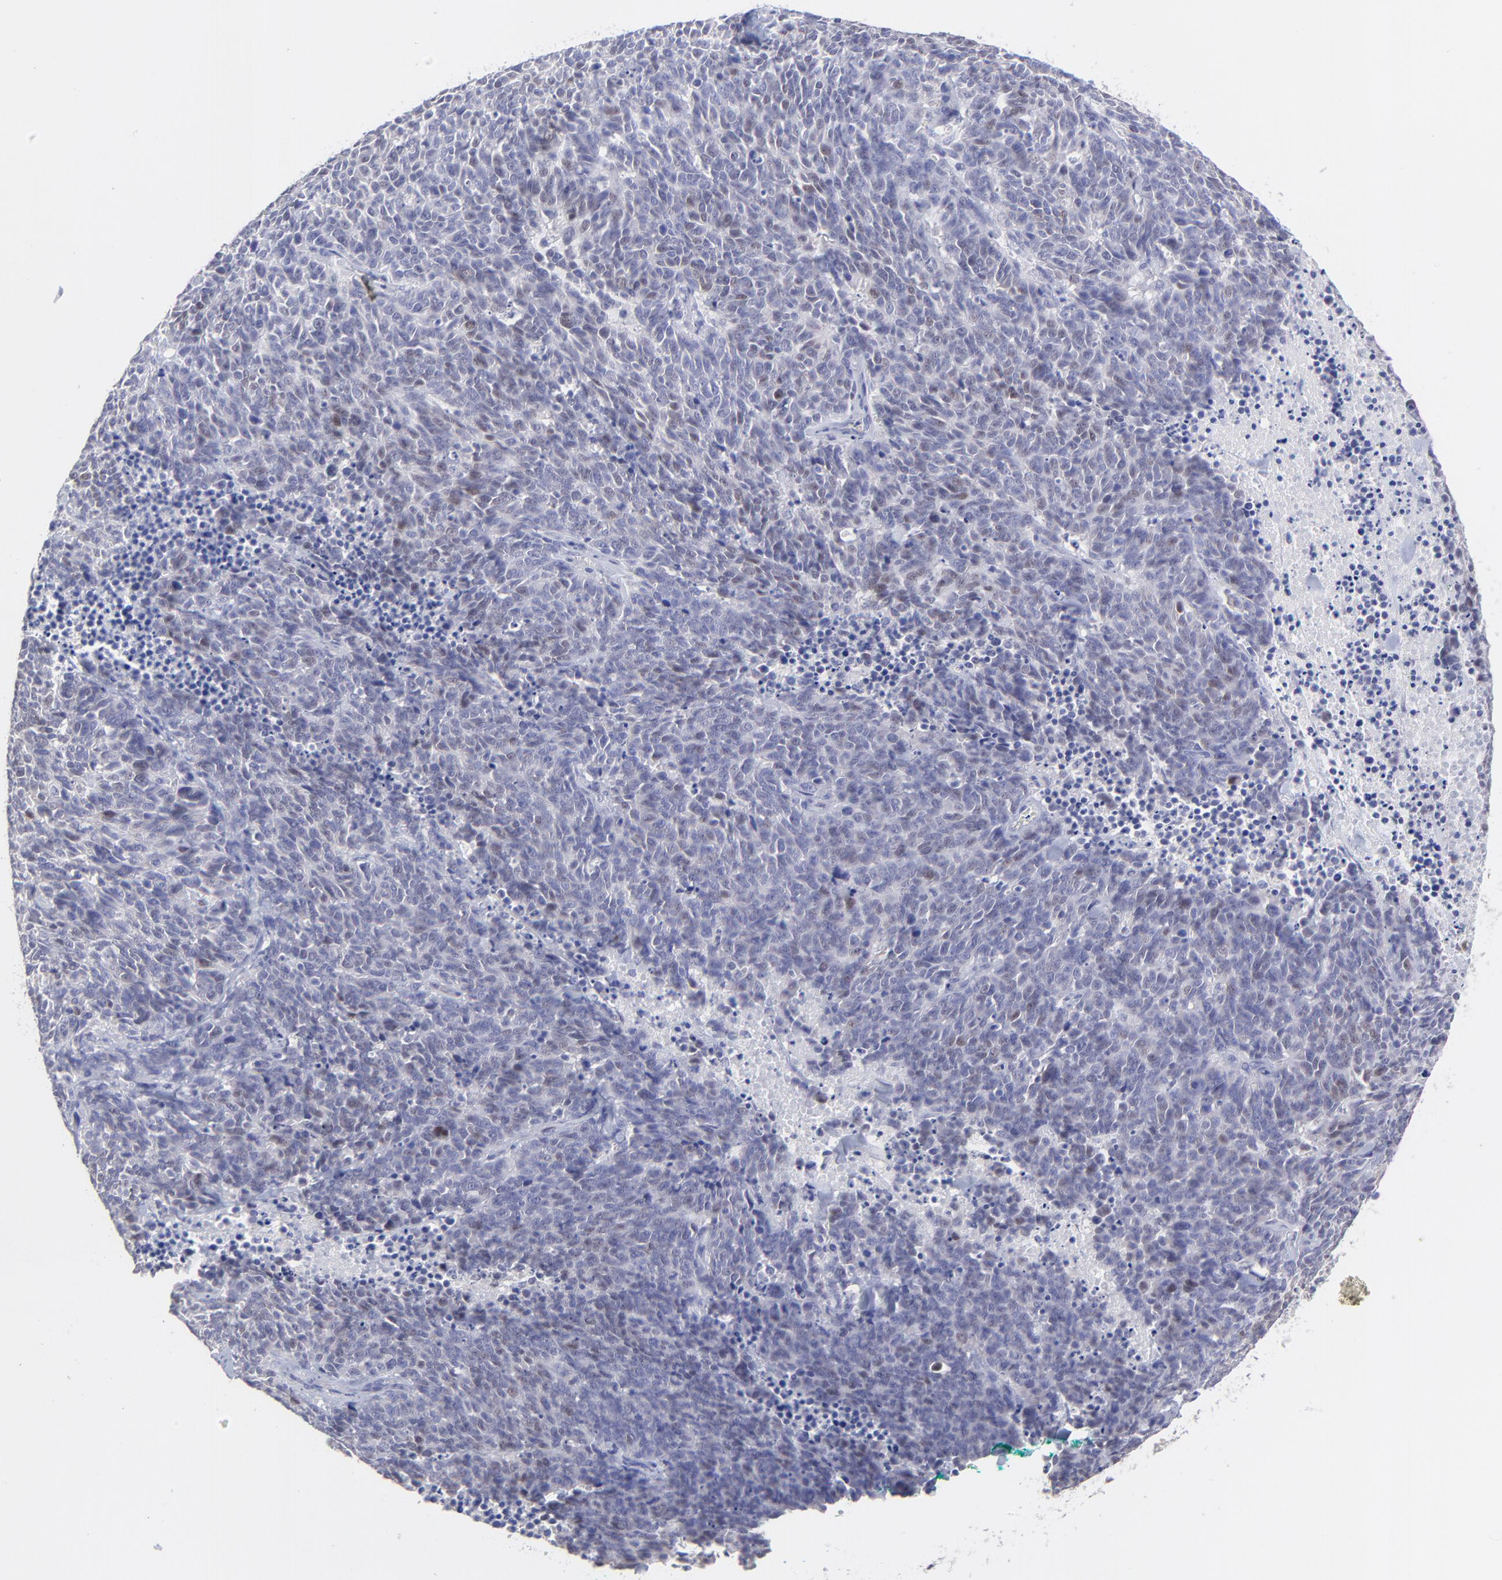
{"staining": {"intensity": "weak", "quantity": "<25%", "location": "nuclear"}, "tissue": "lung cancer", "cell_type": "Tumor cells", "image_type": "cancer", "snomed": [{"axis": "morphology", "description": "Neoplasm, malignant, NOS"}, {"axis": "topography", "description": "Lung"}], "caption": "A photomicrograph of lung cancer stained for a protein demonstrates no brown staining in tumor cells. (DAB (3,3'-diaminobenzidine) immunohistochemistry with hematoxylin counter stain).", "gene": "KLF4", "patient": {"sex": "female", "age": 58}}